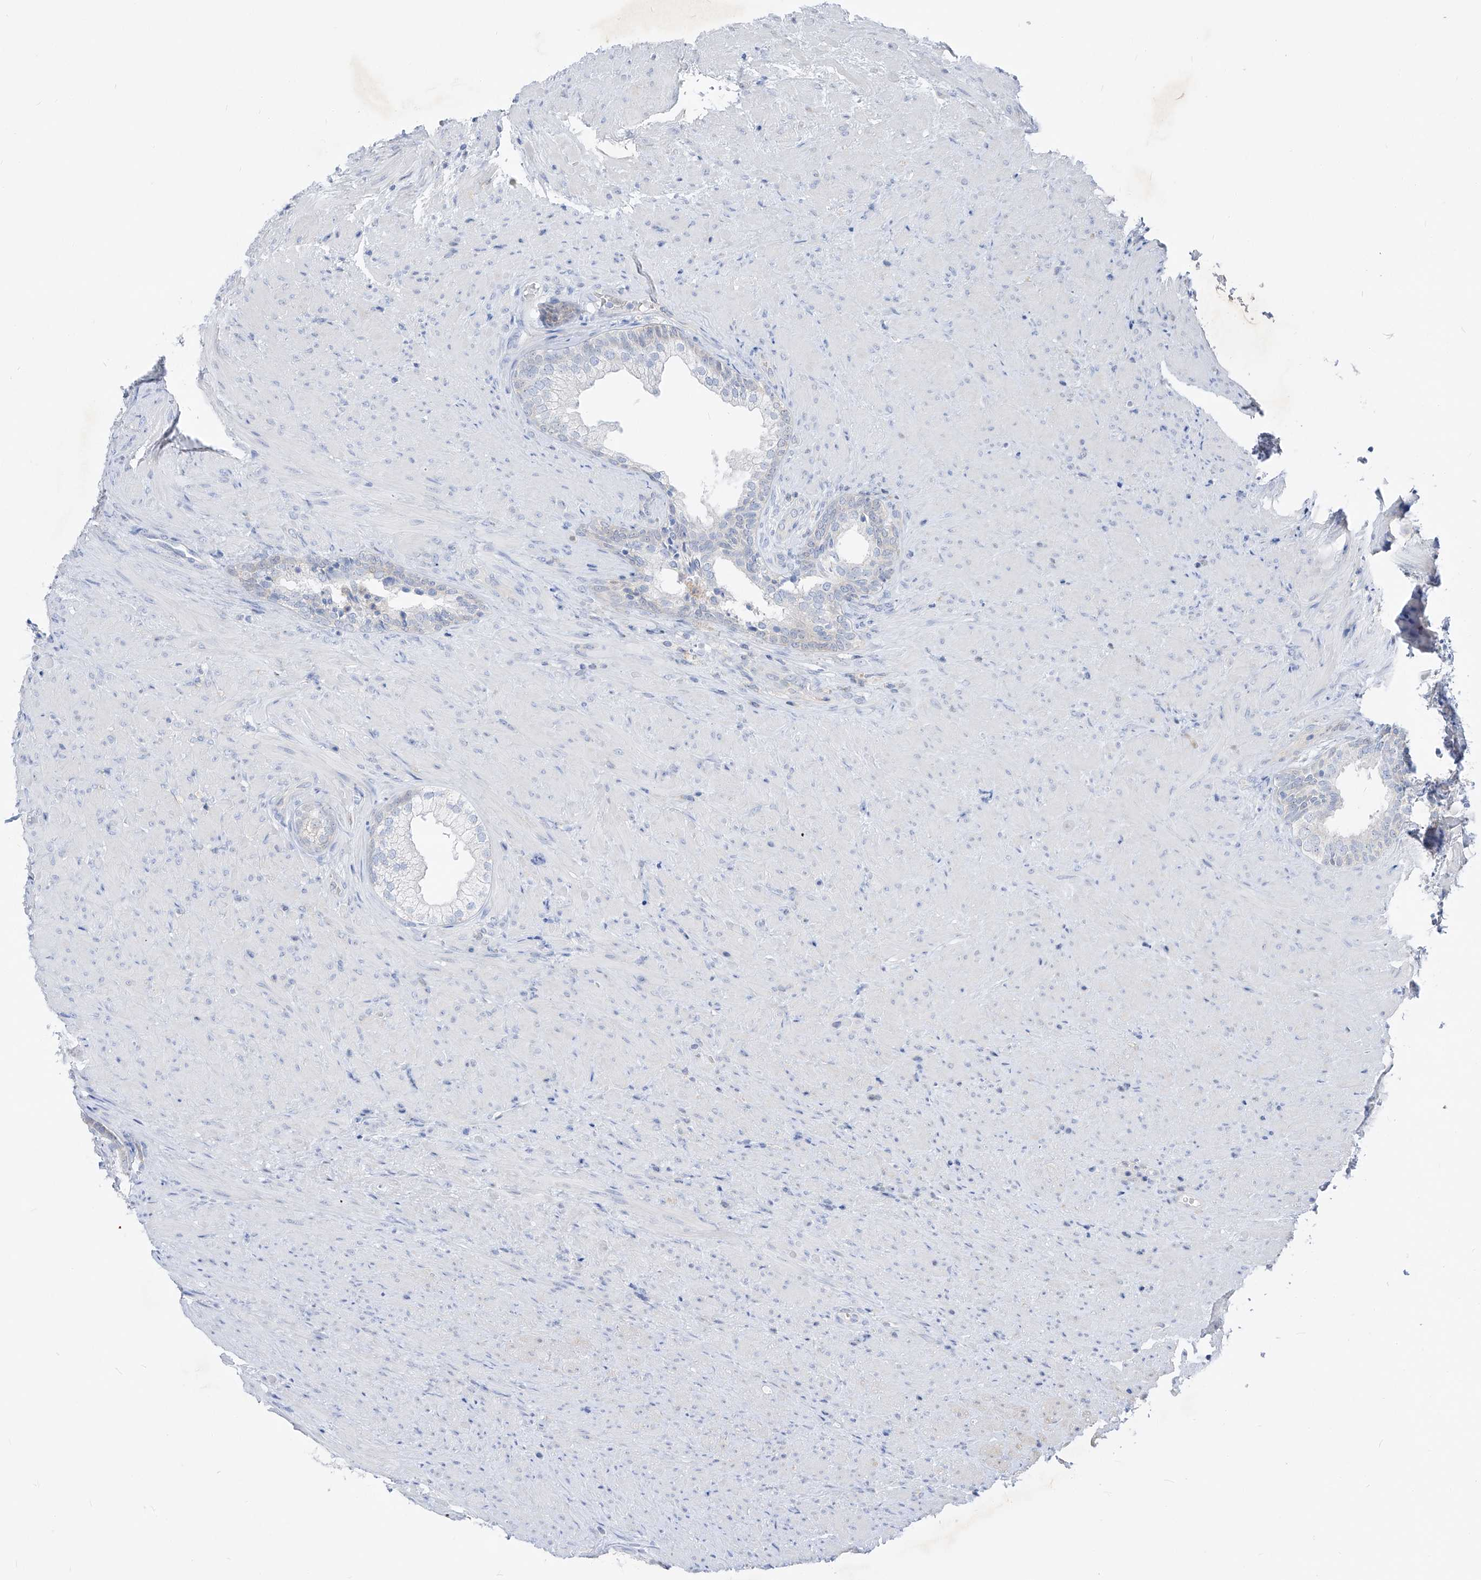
{"staining": {"intensity": "negative", "quantity": "none", "location": "none"}, "tissue": "prostate", "cell_type": "Glandular cells", "image_type": "normal", "snomed": [{"axis": "morphology", "description": "Normal tissue, NOS"}, {"axis": "topography", "description": "Prostate"}], "caption": "Glandular cells show no significant protein staining in normal prostate.", "gene": "UFL1", "patient": {"sex": "male", "age": 76}}